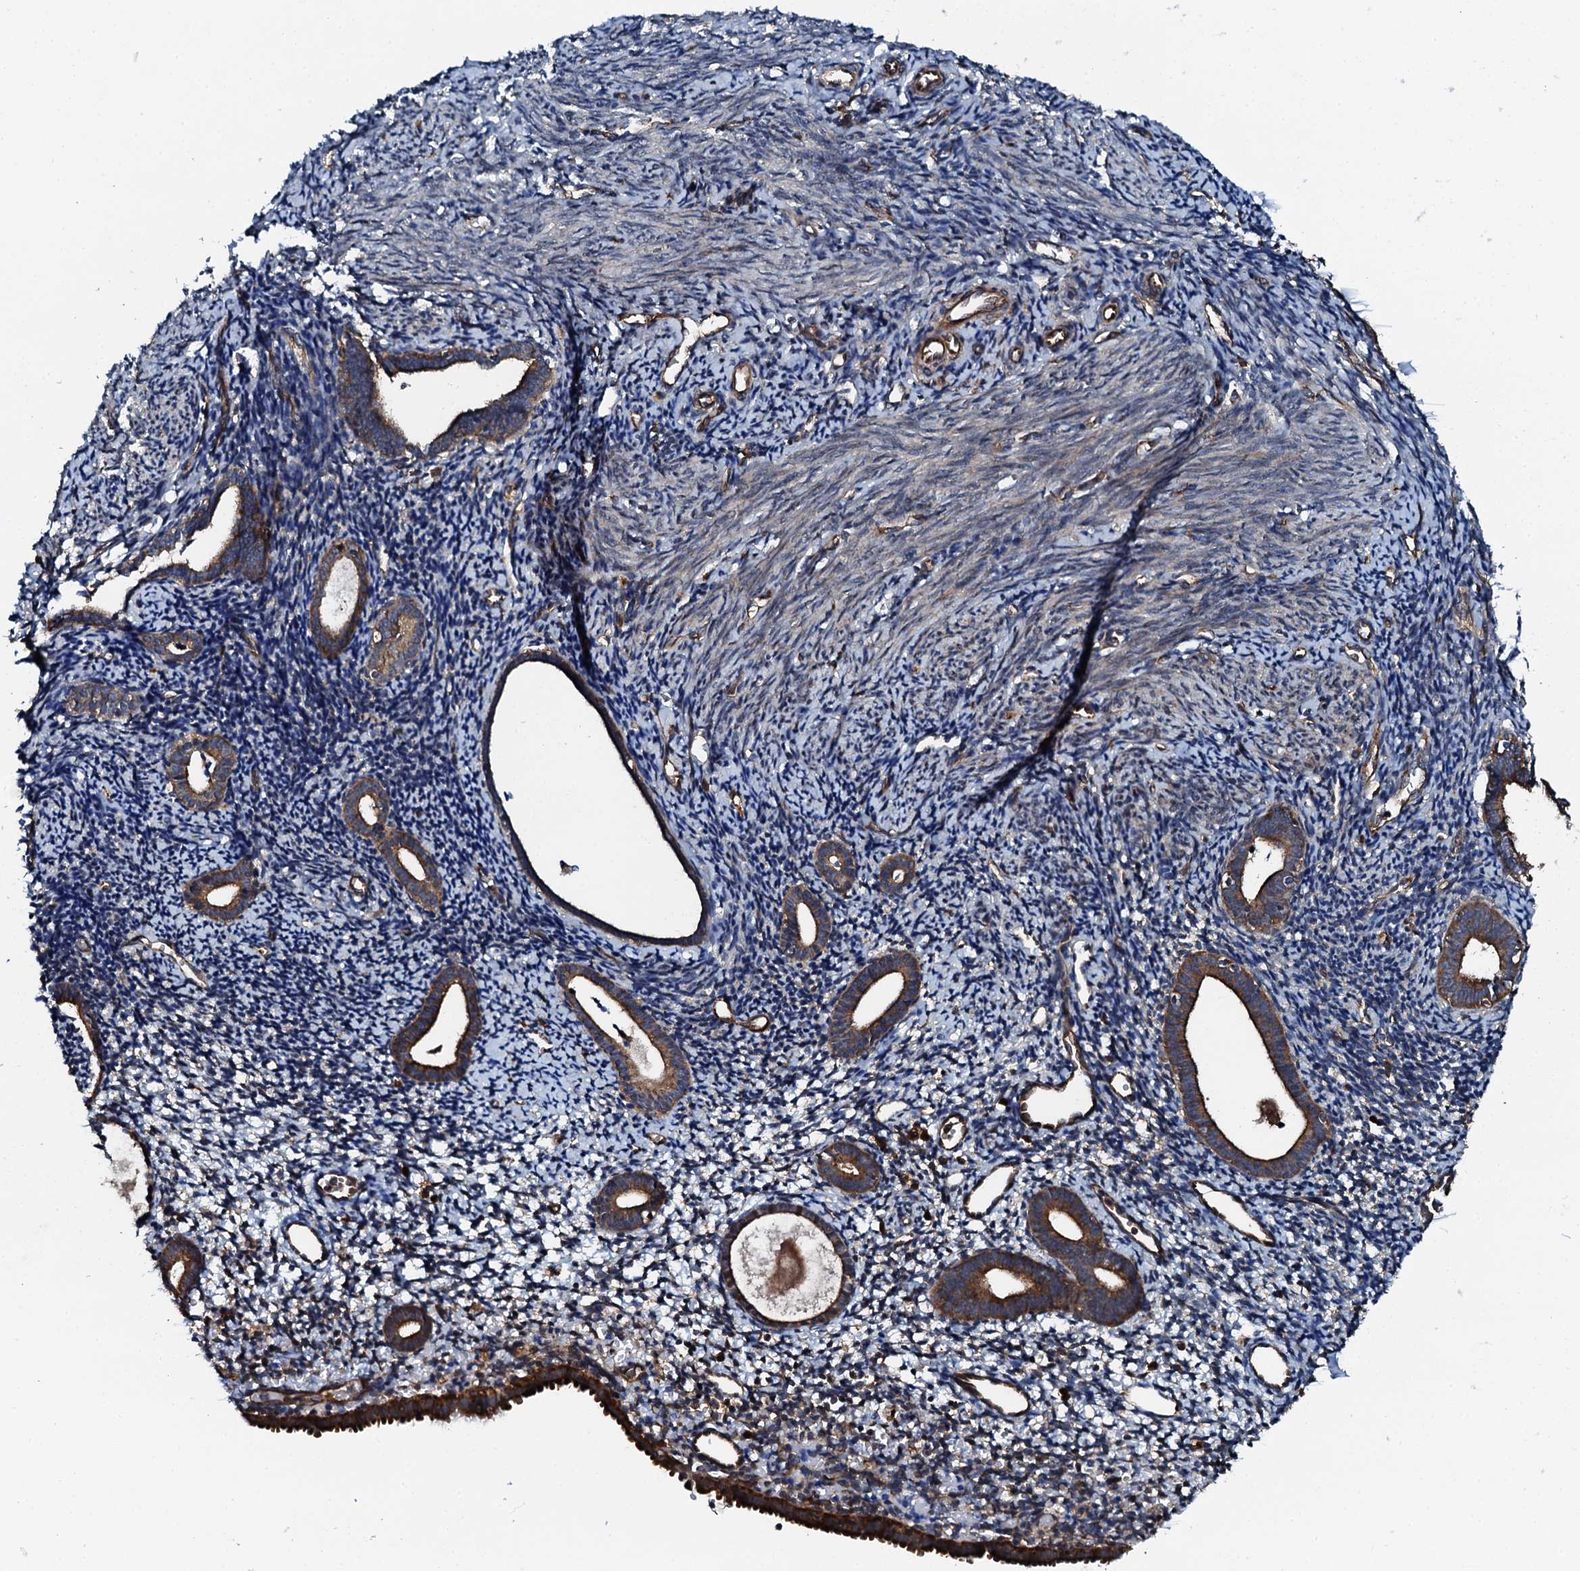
{"staining": {"intensity": "weak", "quantity": "<25%", "location": "cytoplasmic/membranous"}, "tissue": "endometrium", "cell_type": "Cells in endometrial stroma", "image_type": "normal", "snomed": [{"axis": "morphology", "description": "Normal tissue, NOS"}, {"axis": "topography", "description": "Endometrium"}], "caption": "Immunohistochemistry (IHC) histopathology image of unremarkable human endometrium stained for a protein (brown), which demonstrates no expression in cells in endometrial stroma. (DAB (3,3'-diaminobenzidine) IHC with hematoxylin counter stain).", "gene": "FLYWCH1", "patient": {"sex": "female", "age": 56}}